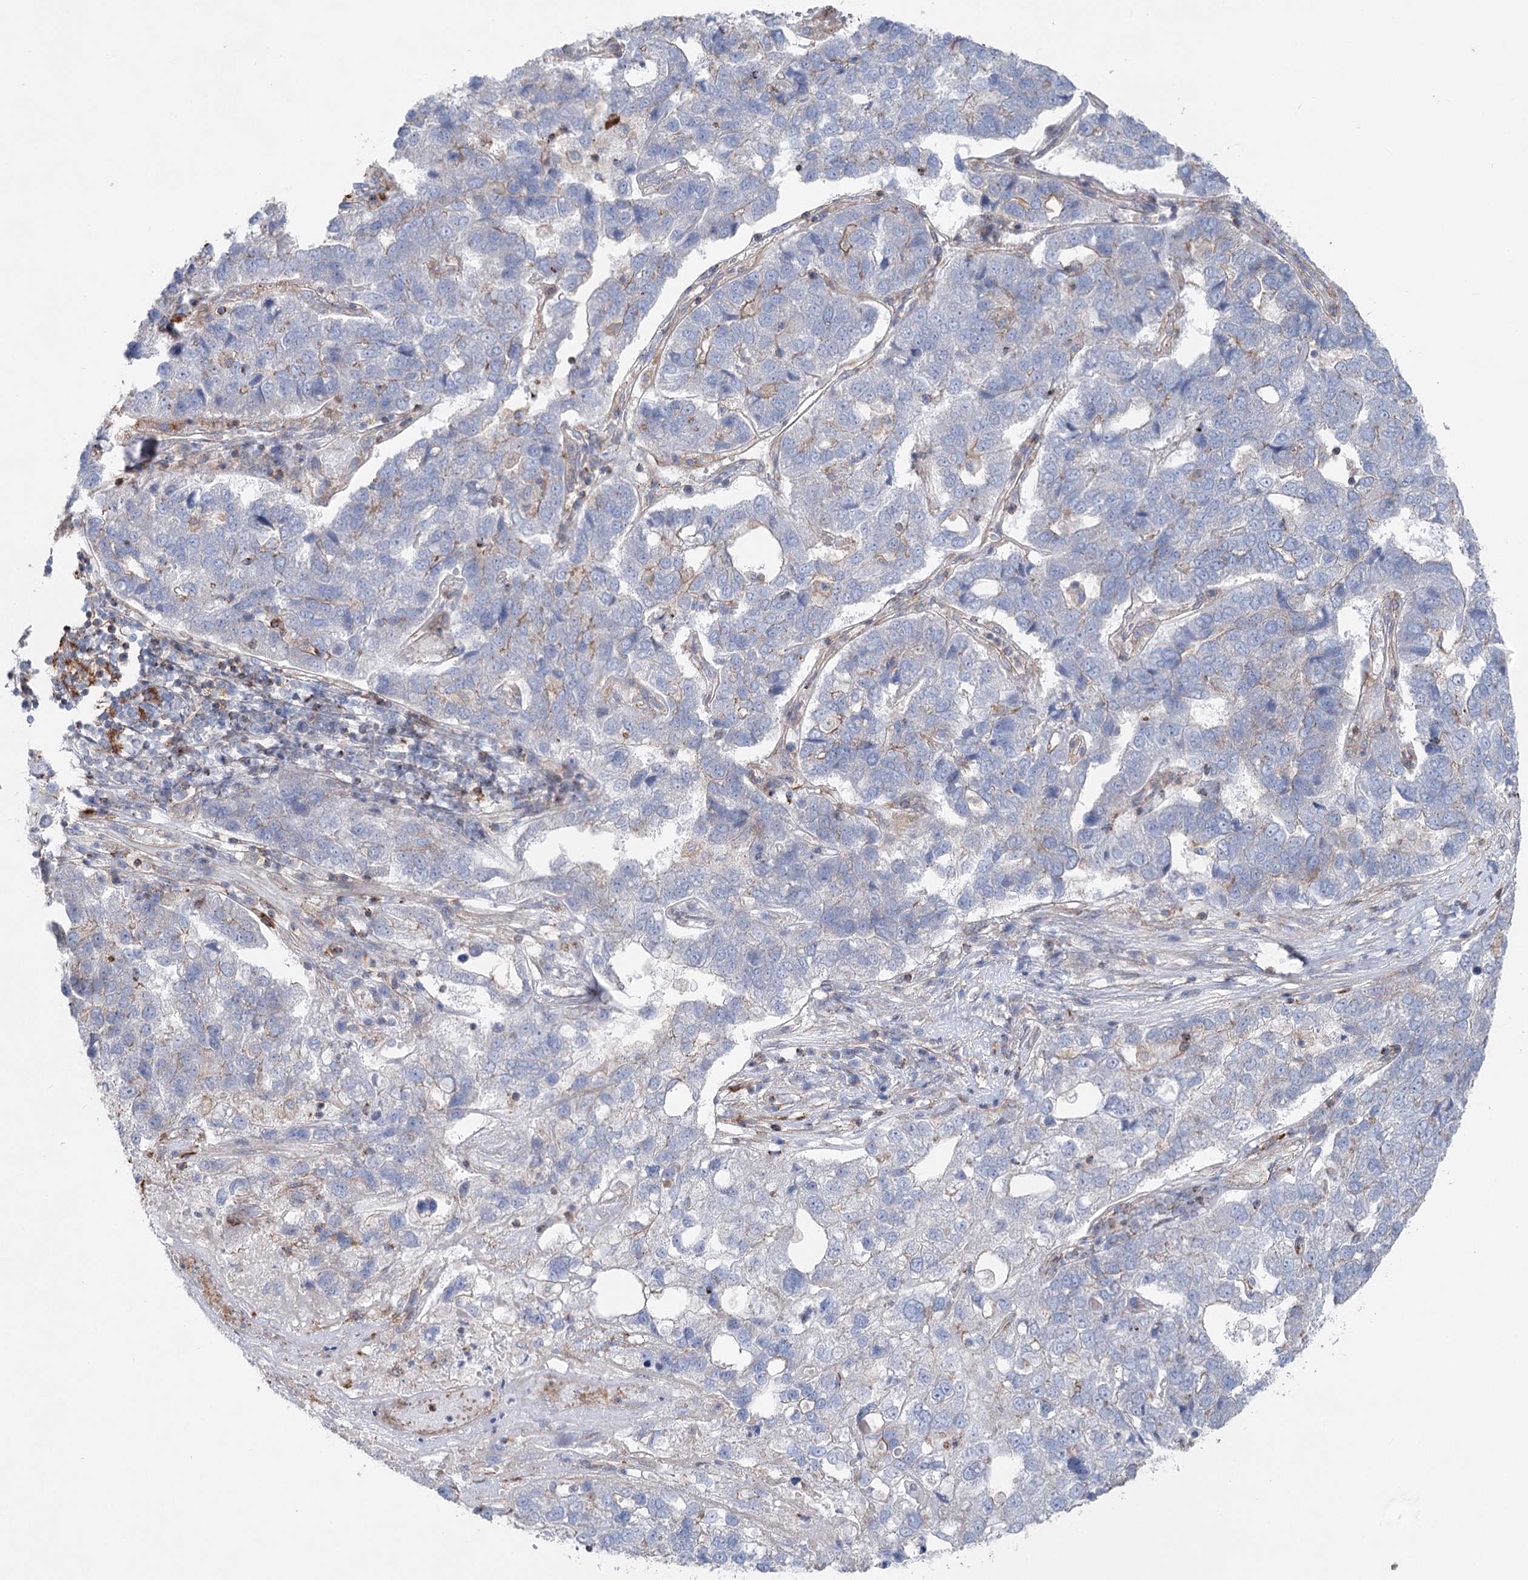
{"staining": {"intensity": "weak", "quantity": "<25%", "location": "cytoplasmic/membranous"}, "tissue": "pancreatic cancer", "cell_type": "Tumor cells", "image_type": "cancer", "snomed": [{"axis": "morphology", "description": "Adenocarcinoma, NOS"}, {"axis": "topography", "description": "Pancreas"}], "caption": "The immunohistochemistry (IHC) image has no significant staining in tumor cells of pancreatic adenocarcinoma tissue. Brightfield microscopy of immunohistochemistry stained with DAB (3,3'-diaminobenzidine) (brown) and hematoxylin (blue), captured at high magnification.", "gene": "LARP1B", "patient": {"sex": "female", "age": 61}}